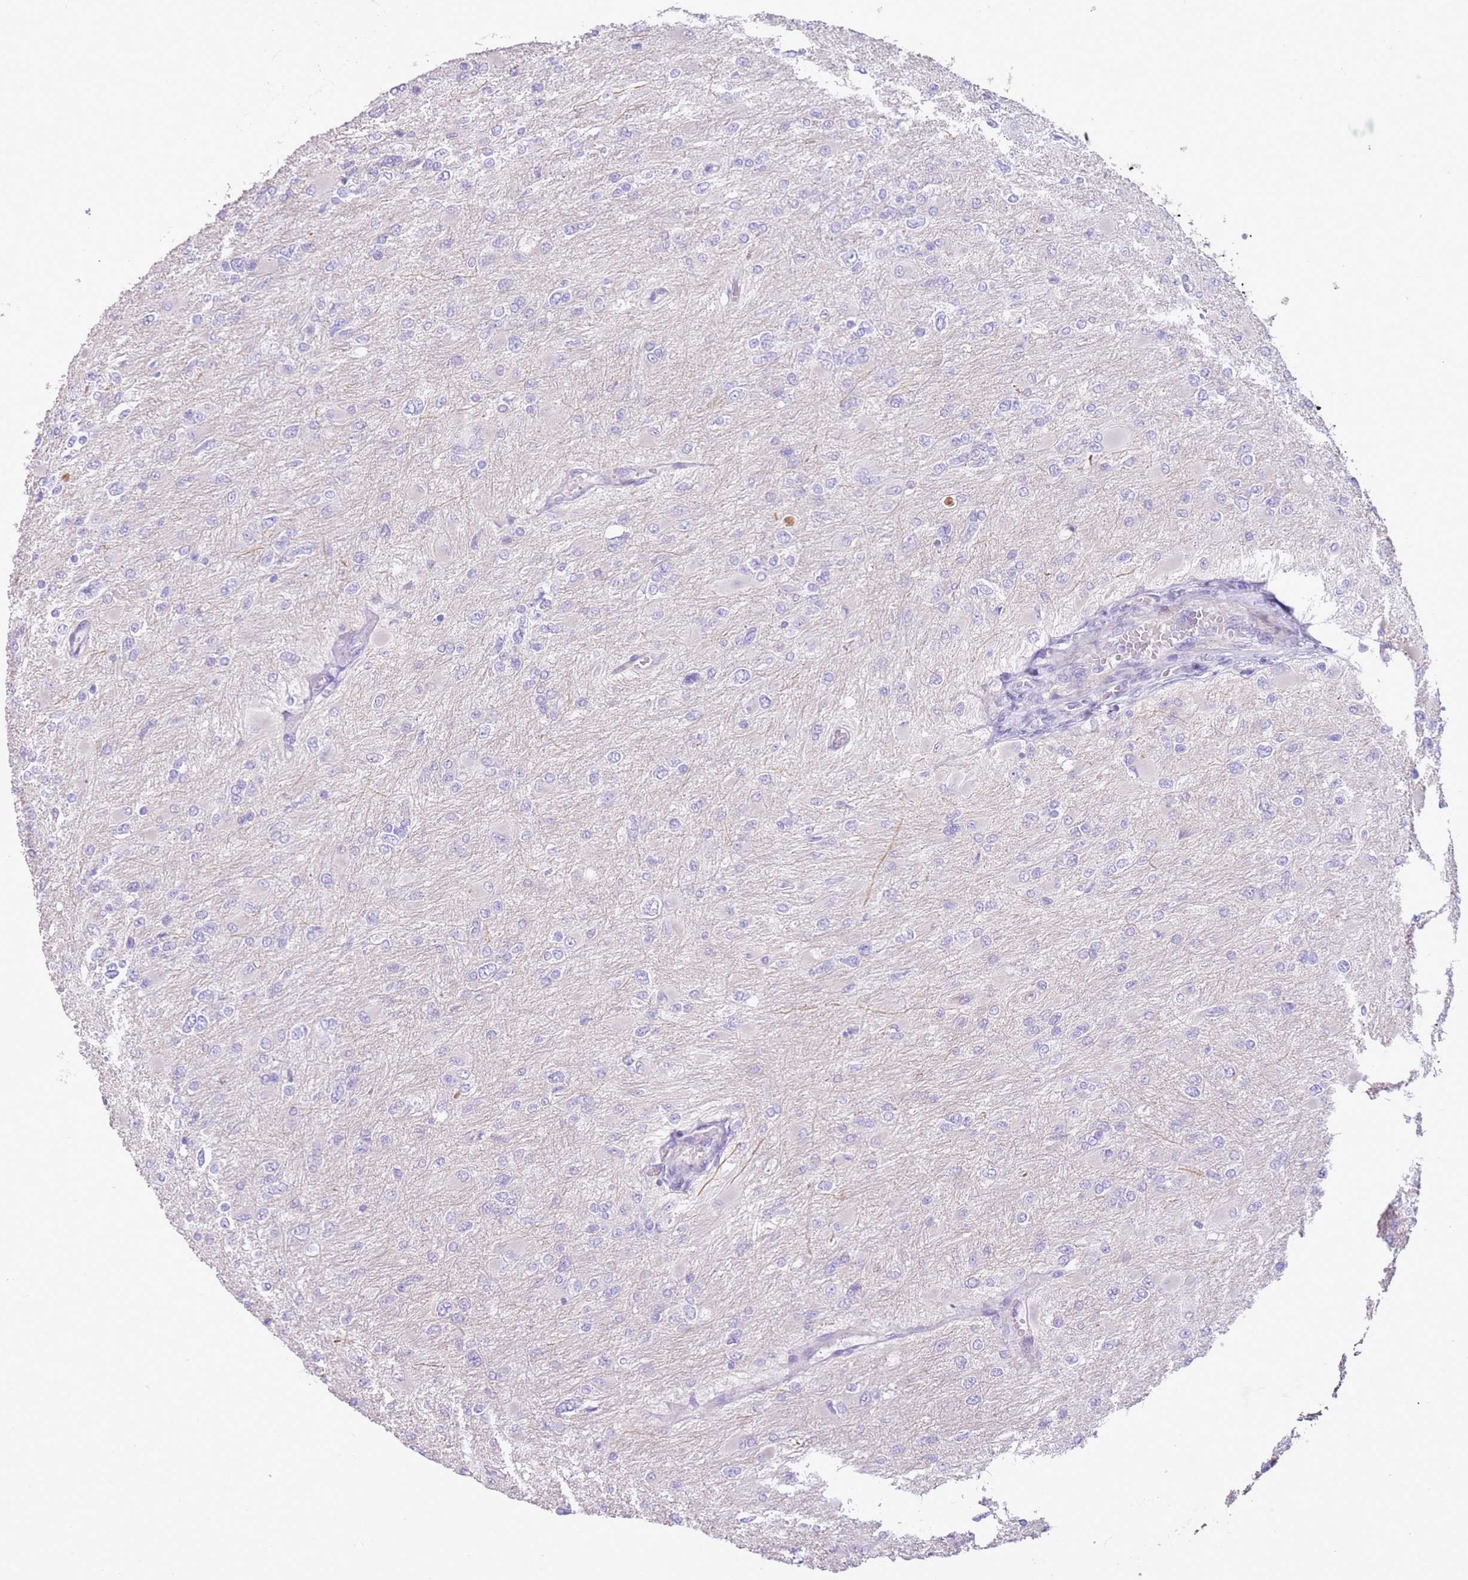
{"staining": {"intensity": "negative", "quantity": "none", "location": "none"}, "tissue": "glioma", "cell_type": "Tumor cells", "image_type": "cancer", "snomed": [{"axis": "morphology", "description": "Glioma, malignant, High grade"}, {"axis": "topography", "description": "Cerebral cortex"}], "caption": "High power microscopy histopathology image of an immunohistochemistry photomicrograph of malignant glioma (high-grade), revealing no significant staining in tumor cells.", "gene": "ZNF239", "patient": {"sex": "female", "age": 36}}